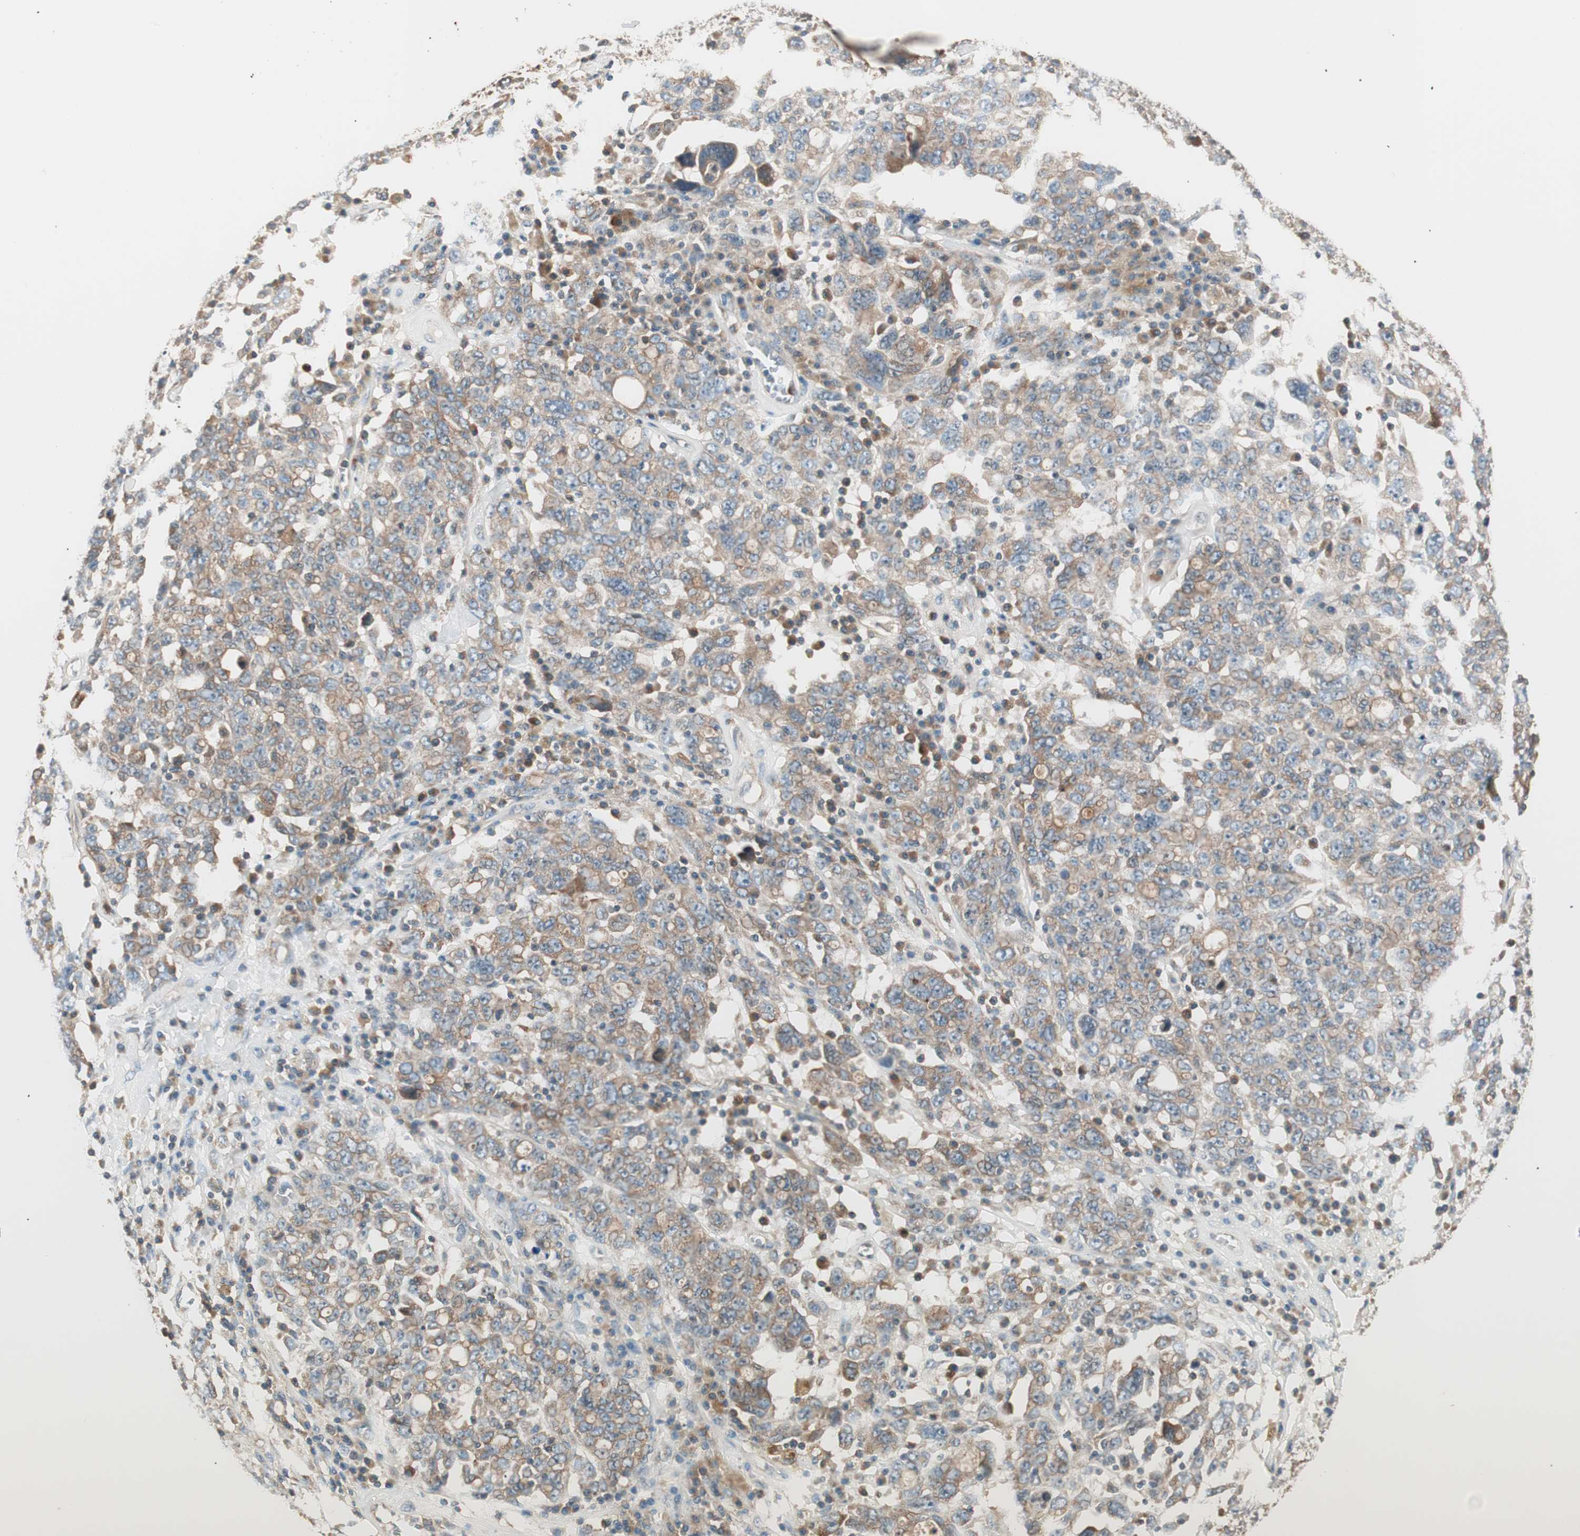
{"staining": {"intensity": "moderate", "quantity": ">75%", "location": "cytoplasmic/membranous"}, "tissue": "ovarian cancer", "cell_type": "Tumor cells", "image_type": "cancer", "snomed": [{"axis": "morphology", "description": "Carcinoma, endometroid"}, {"axis": "topography", "description": "Ovary"}], "caption": "Immunohistochemical staining of ovarian cancer displays medium levels of moderate cytoplasmic/membranous protein staining in about >75% of tumor cells. (DAB (3,3'-diaminobenzidine) IHC, brown staining for protein, blue staining for nuclei).", "gene": "TSG101", "patient": {"sex": "female", "age": 62}}